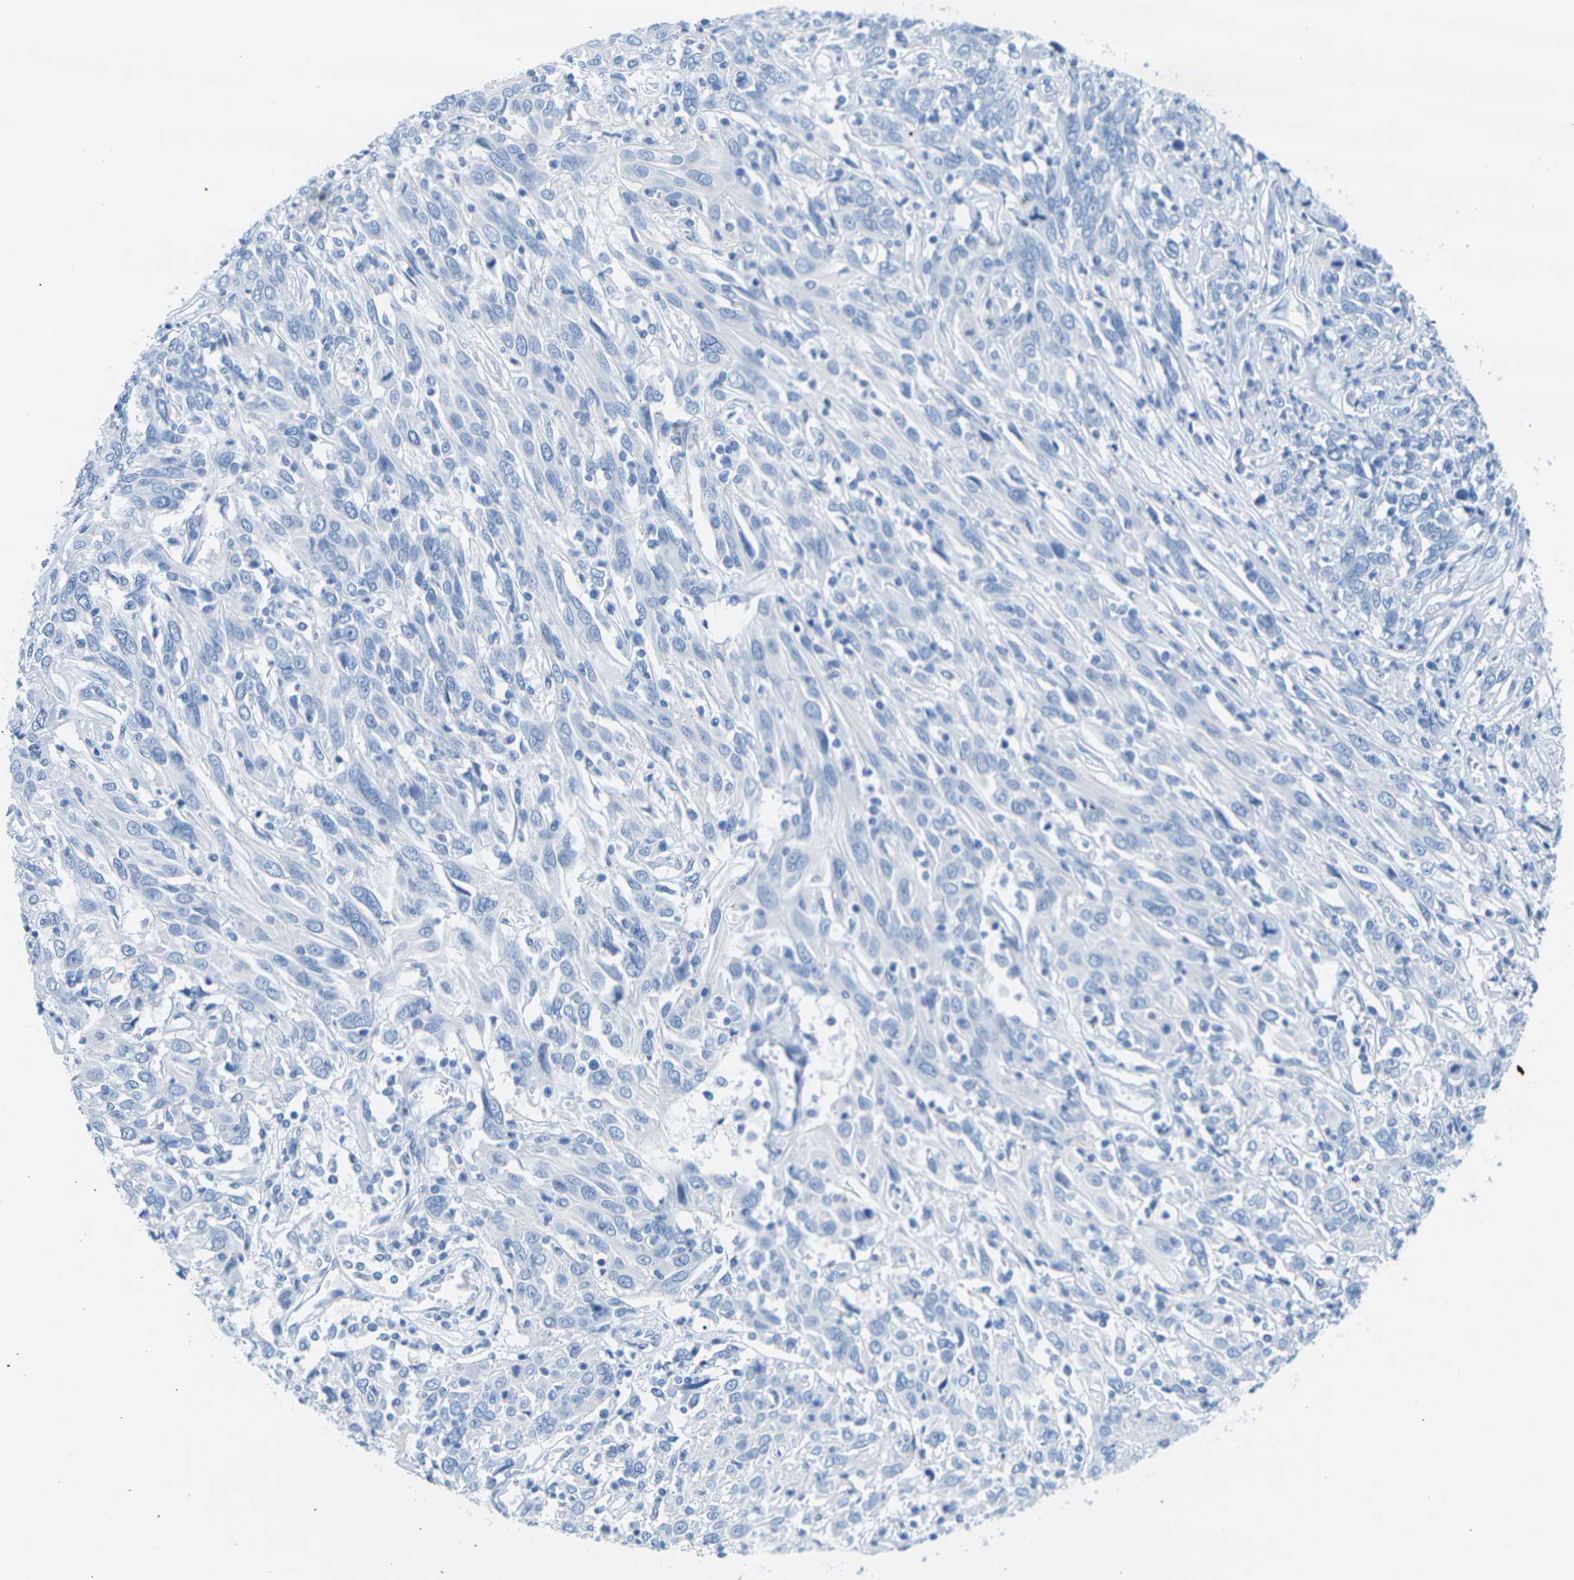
{"staining": {"intensity": "negative", "quantity": "none", "location": "none"}, "tissue": "cervical cancer", "cell_type": "Tumor cells", "image_type": "cancer", "snomed": [{"axis": "morphology", "description": "Squamous cell carcinoma, NOS"}, {"axis": "topography", "description": "Cervix"}], "caption": "Protein analysis of cervical cancer (squamous cell carcinoma) displays no significant positivity in tumor cells.", "gene": "SLC12A1", "patient": {"sex": "female", "age": 46}}